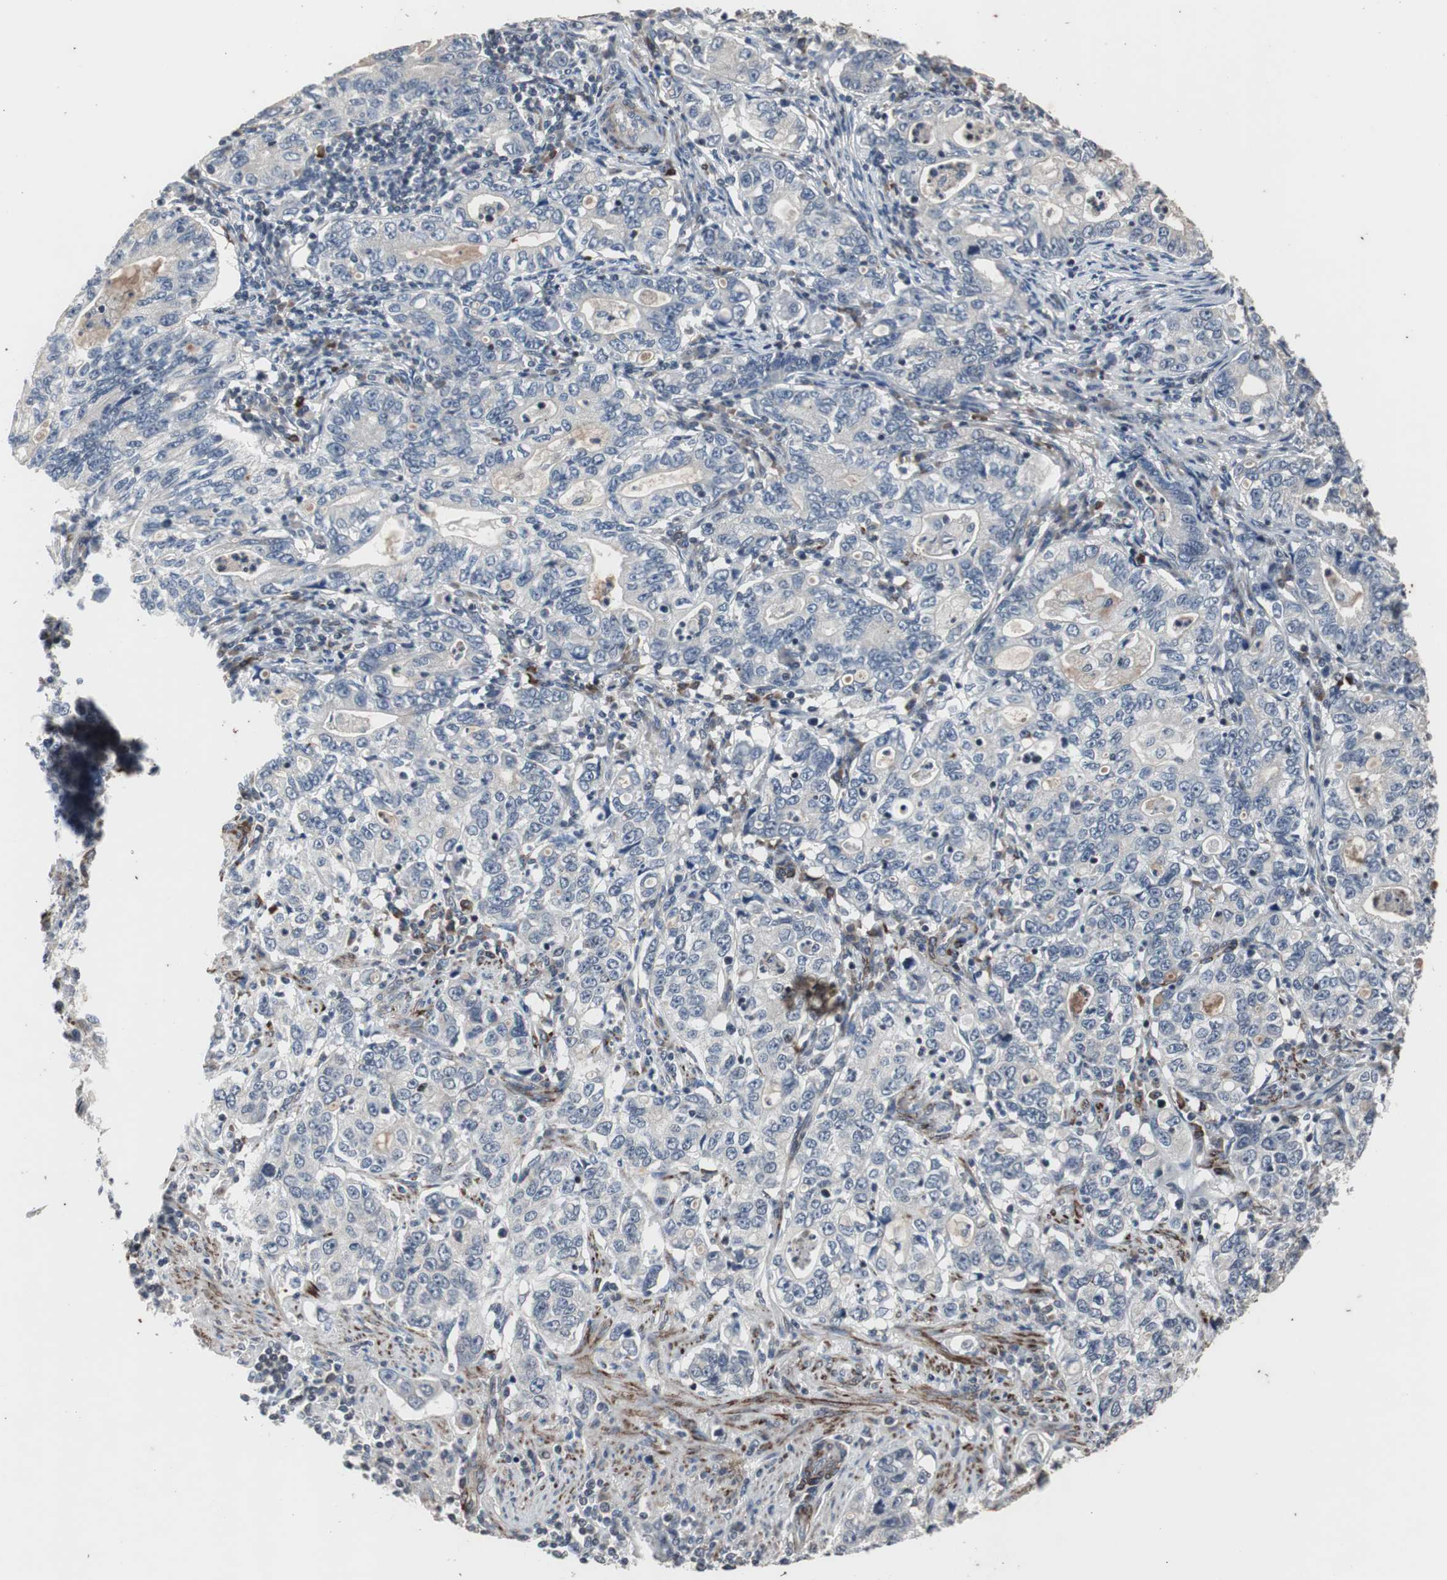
{"staining": {"intensity": "negative", "quantity": "none", "location": "none"}, "tissue": "stomach cancer", "cell_type": "Tumor cells", "image_type": "cancer", "snomed": [{"axis": "morphology", "description": "Adenocarcinoma, NOS"}, {"axis": "topography", "description": "Stomach, lower"}], "caption": "Tumor cells are negative for protein expression in human stomach cancer (adenocarcinoma).", "gene": "CRADD", "patient": {"sex": "female", "age": 72}}